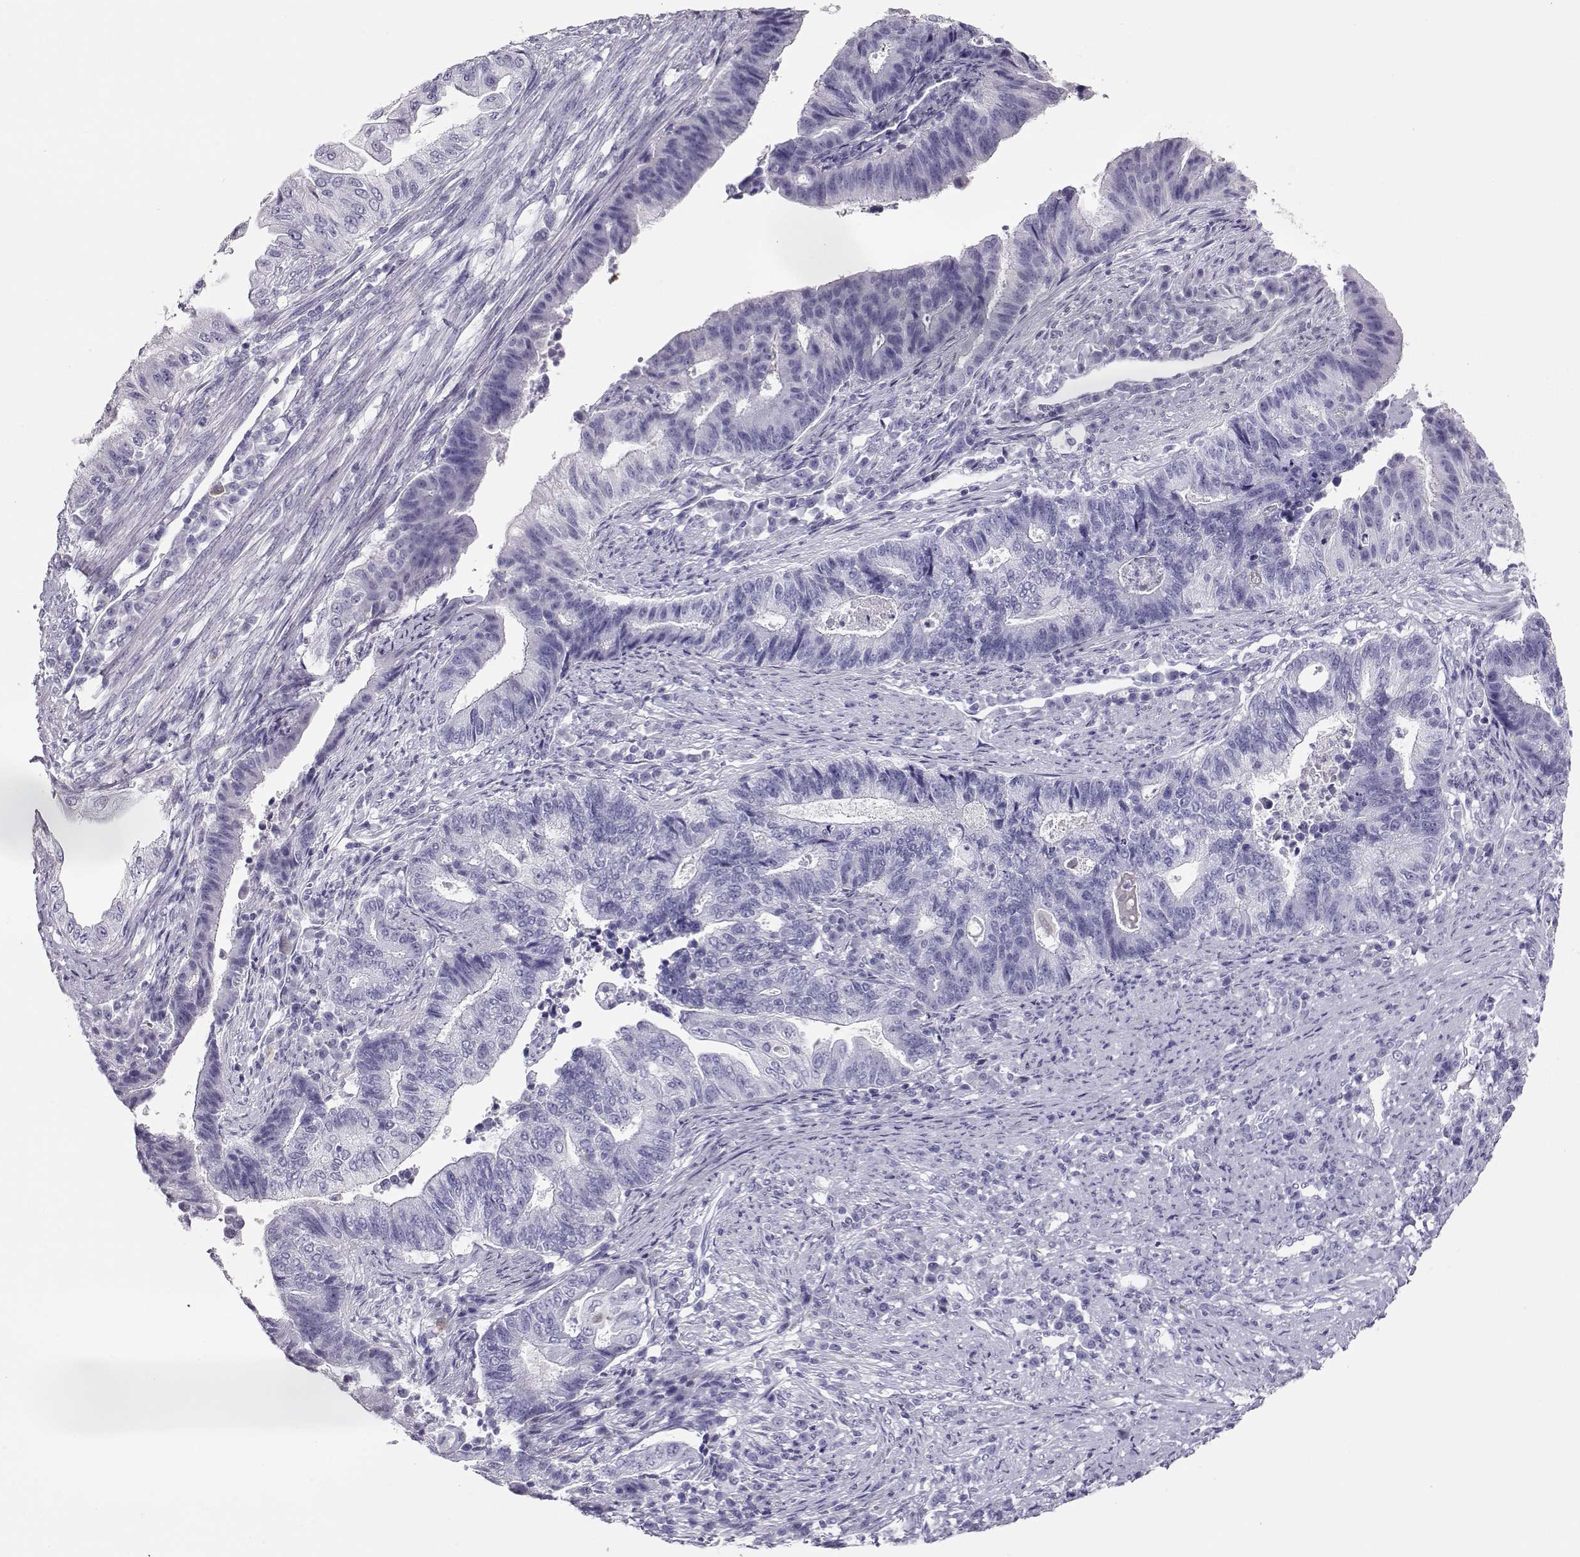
{"staining": {"intensity": "negative", "quantity": "none", "location": "none"}, "tissue": "endometrial cancer", "cell_type": "Tumor cells", "image_type": "cancer", "snomed": [{"axis": "morphology", "description": "Adenocarcinoma, NOS"}, {"axis": "topography", "description": "Uterus"}, {"axis": "topography", "description": "Endometrium"}], "caption": "High power microscopy micrograph of an IHC micrograph of endometrial adenocarcinoma, revealing no significant staining in tumor cells.", "gene": "CRX", "patient": {"sex": "female", "age": 54}}